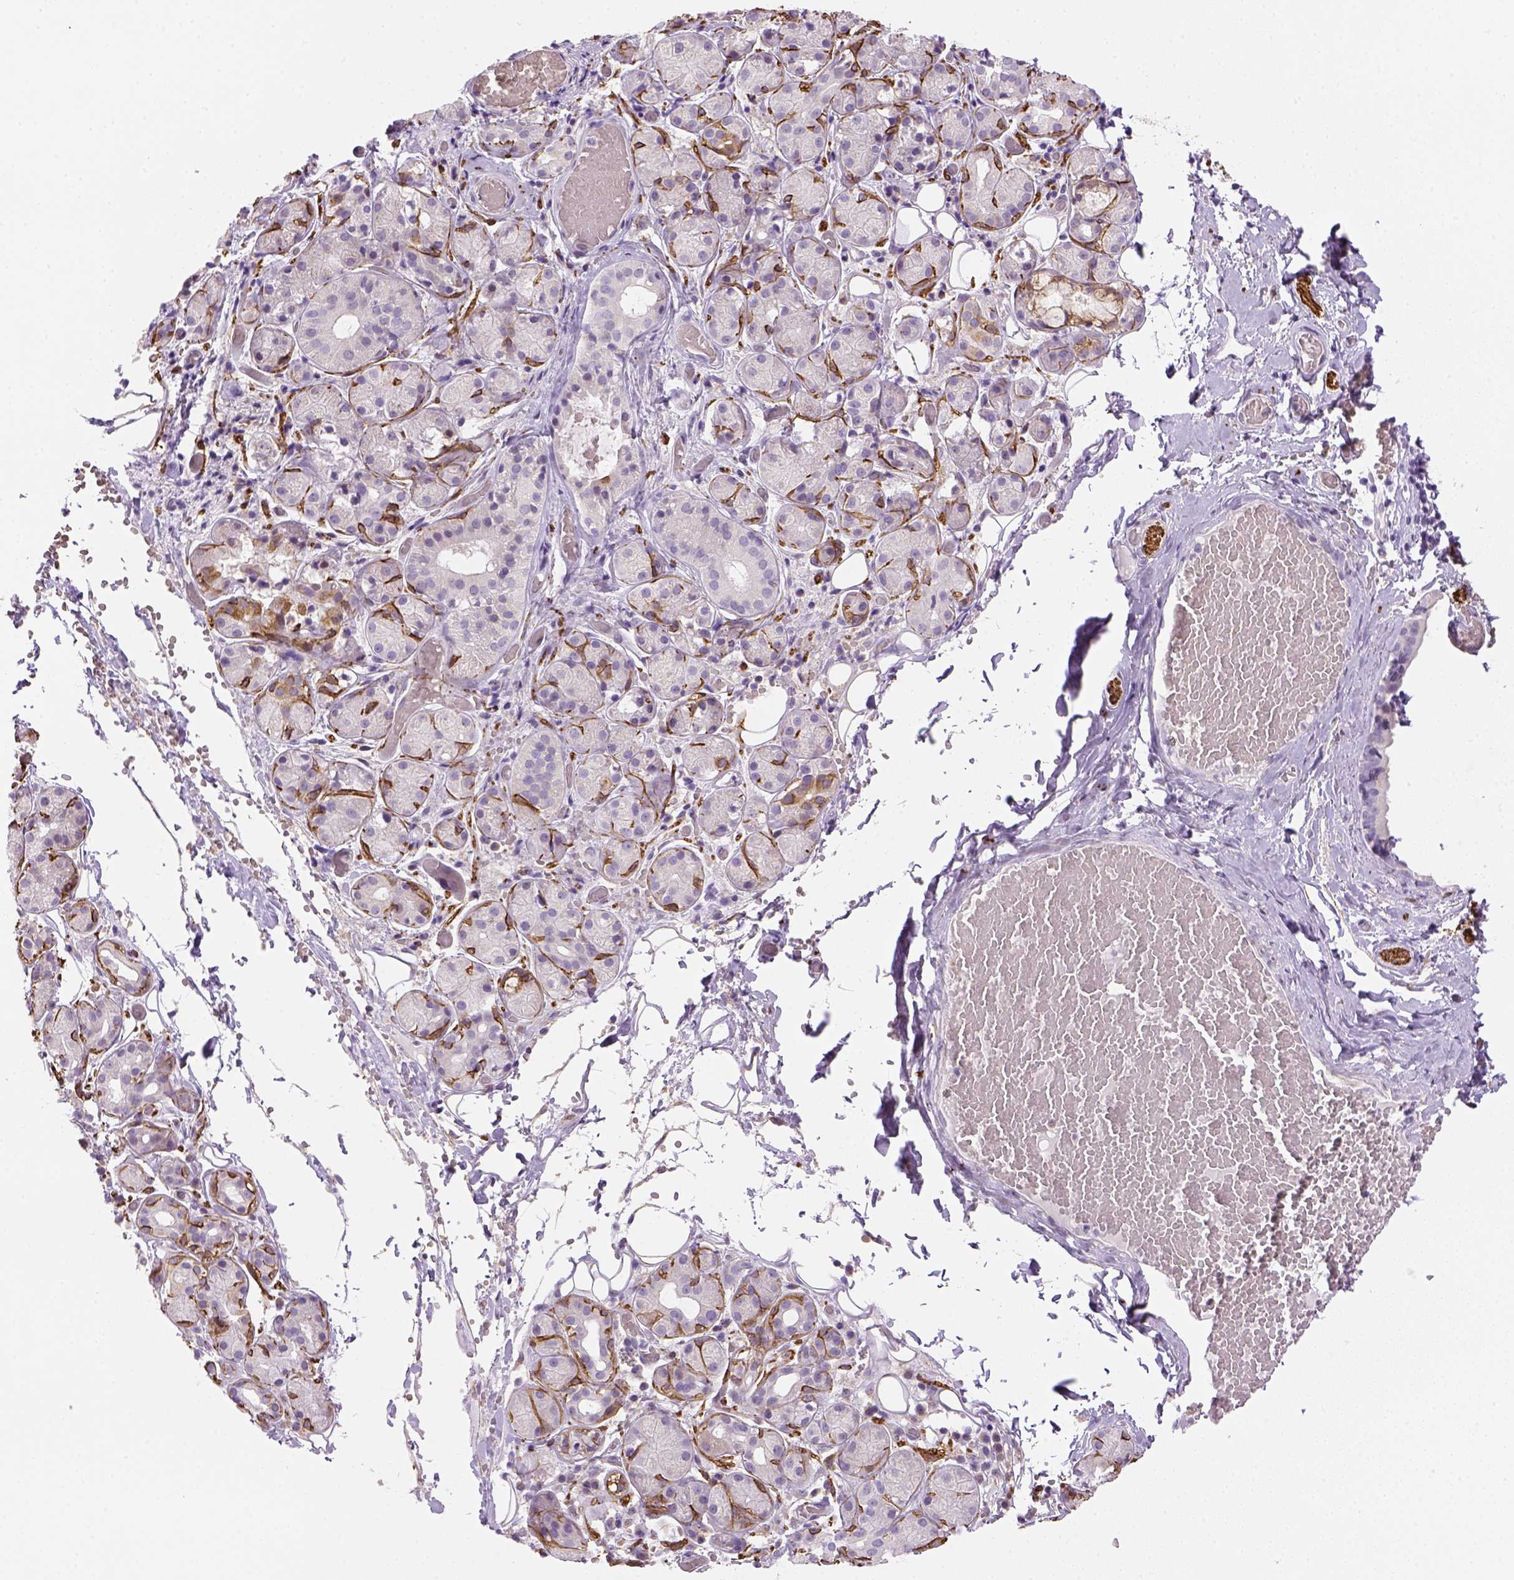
{"staining": {"intensity": "strong", "quantity": "<25%", "location": "cytoplasmic/membranous"}, "tissue": "salivary gland", "cell_type": "Glandular cells", "image_type": "normal", "snomed": [{"axis": "morphology", "description": "Normal tissue, NOS"}, {"axis": "topography", "description": "Salivary gland"}, {"axis": "topography", "description": "Peripheral nerve tissue"}], "caption": "Strong cytoplasmic/membranous protein staining is seen in approximately <25% of glandular cells in salivary gland.", "gene": "CACNB1", "patient": {"sex": "male", "age": 71}}